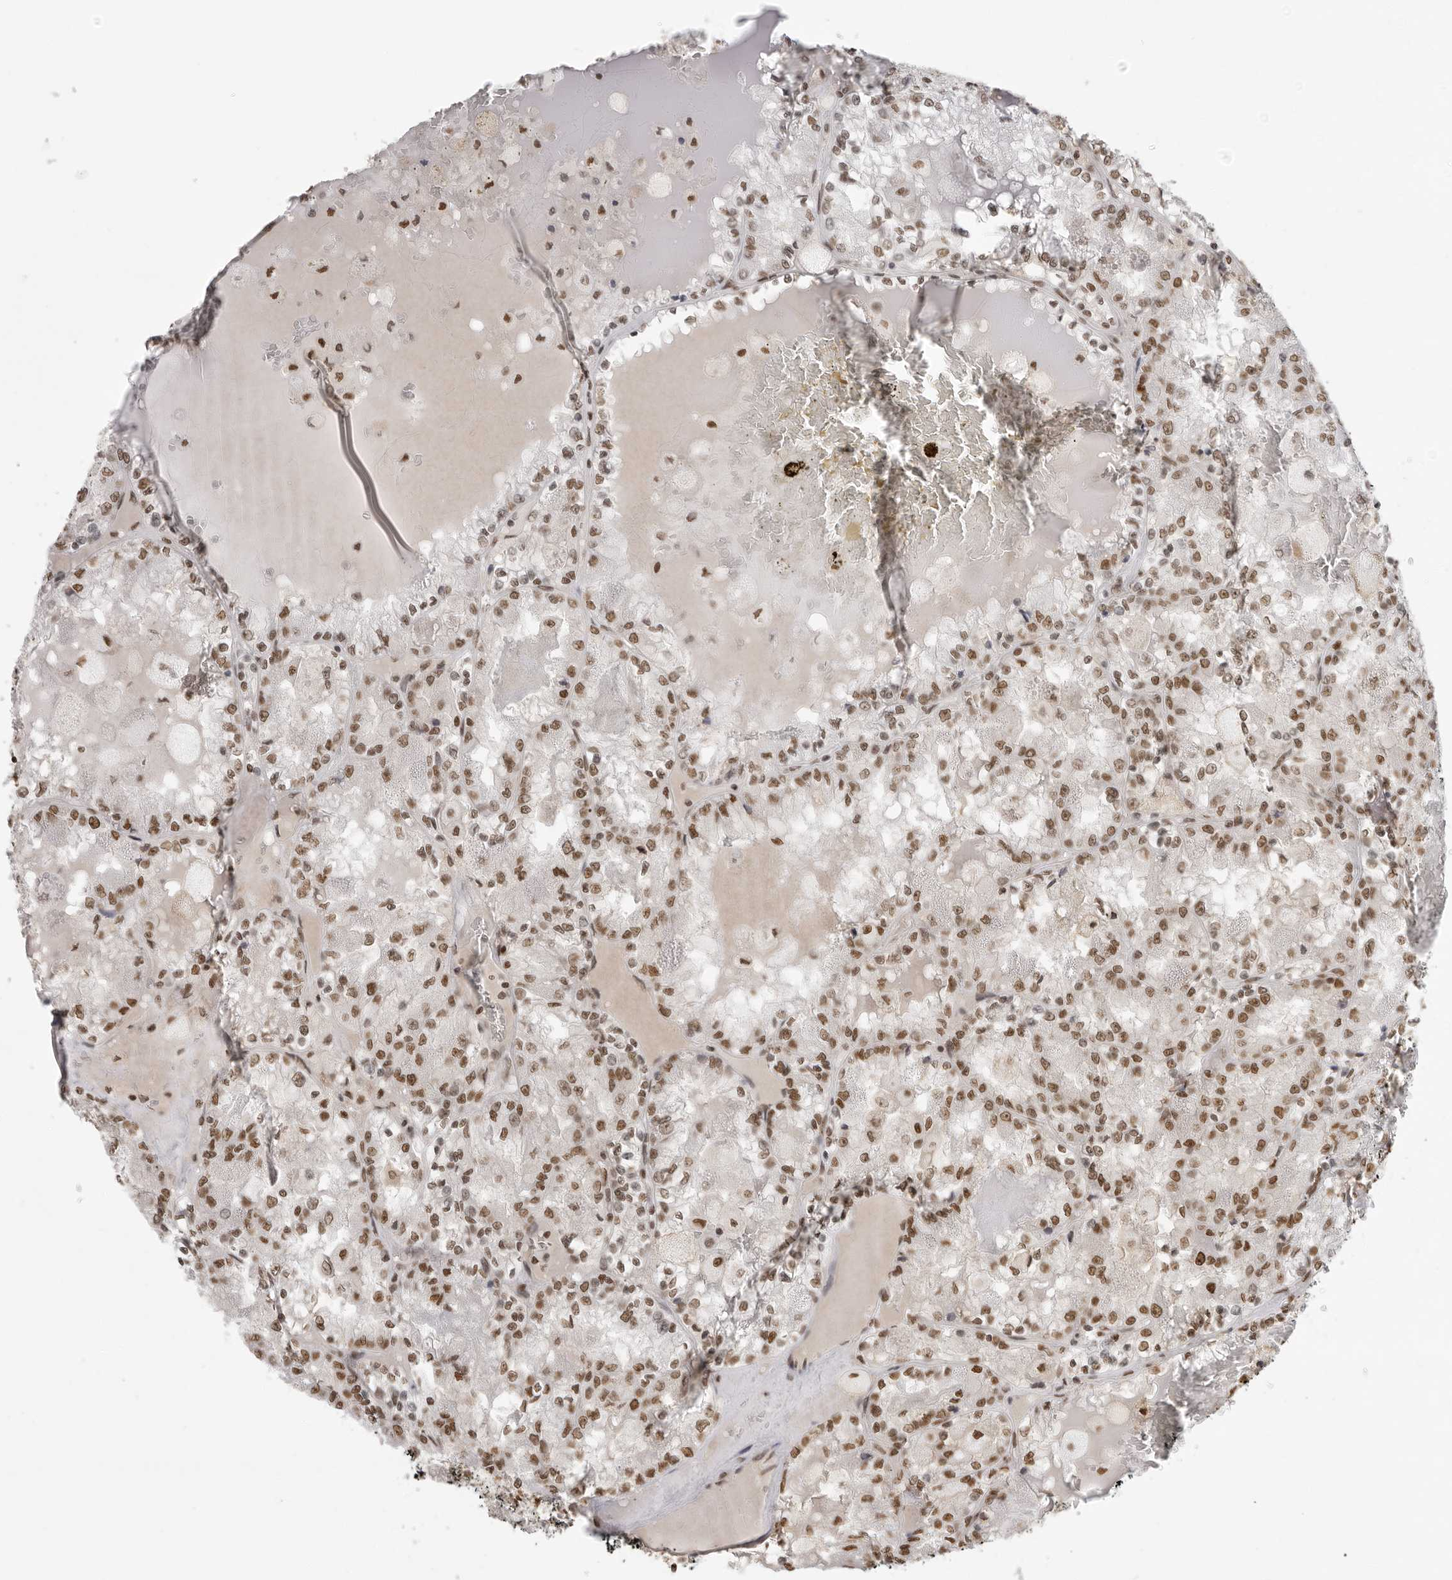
{"staining": {"intensity": "moderate", "quantity": ">75%", "location": "nuclear"}, "tissue": "renal cancer", "cell_type": "Tumor cells", "image_type": "cancer", "snomed": [{"axis": "morphology", "description": "Adenocarcinoma, NOS"}, {"axis": "topography", "description": "Kidney"}], "caption": "DAB immunohistochemical staining of human renal cancer demonstrates moderate nuclear protein expression in approximately >75% of tumor cells.", "gene": "RPA2", "patient": {"sex": "female", "age": 56}}